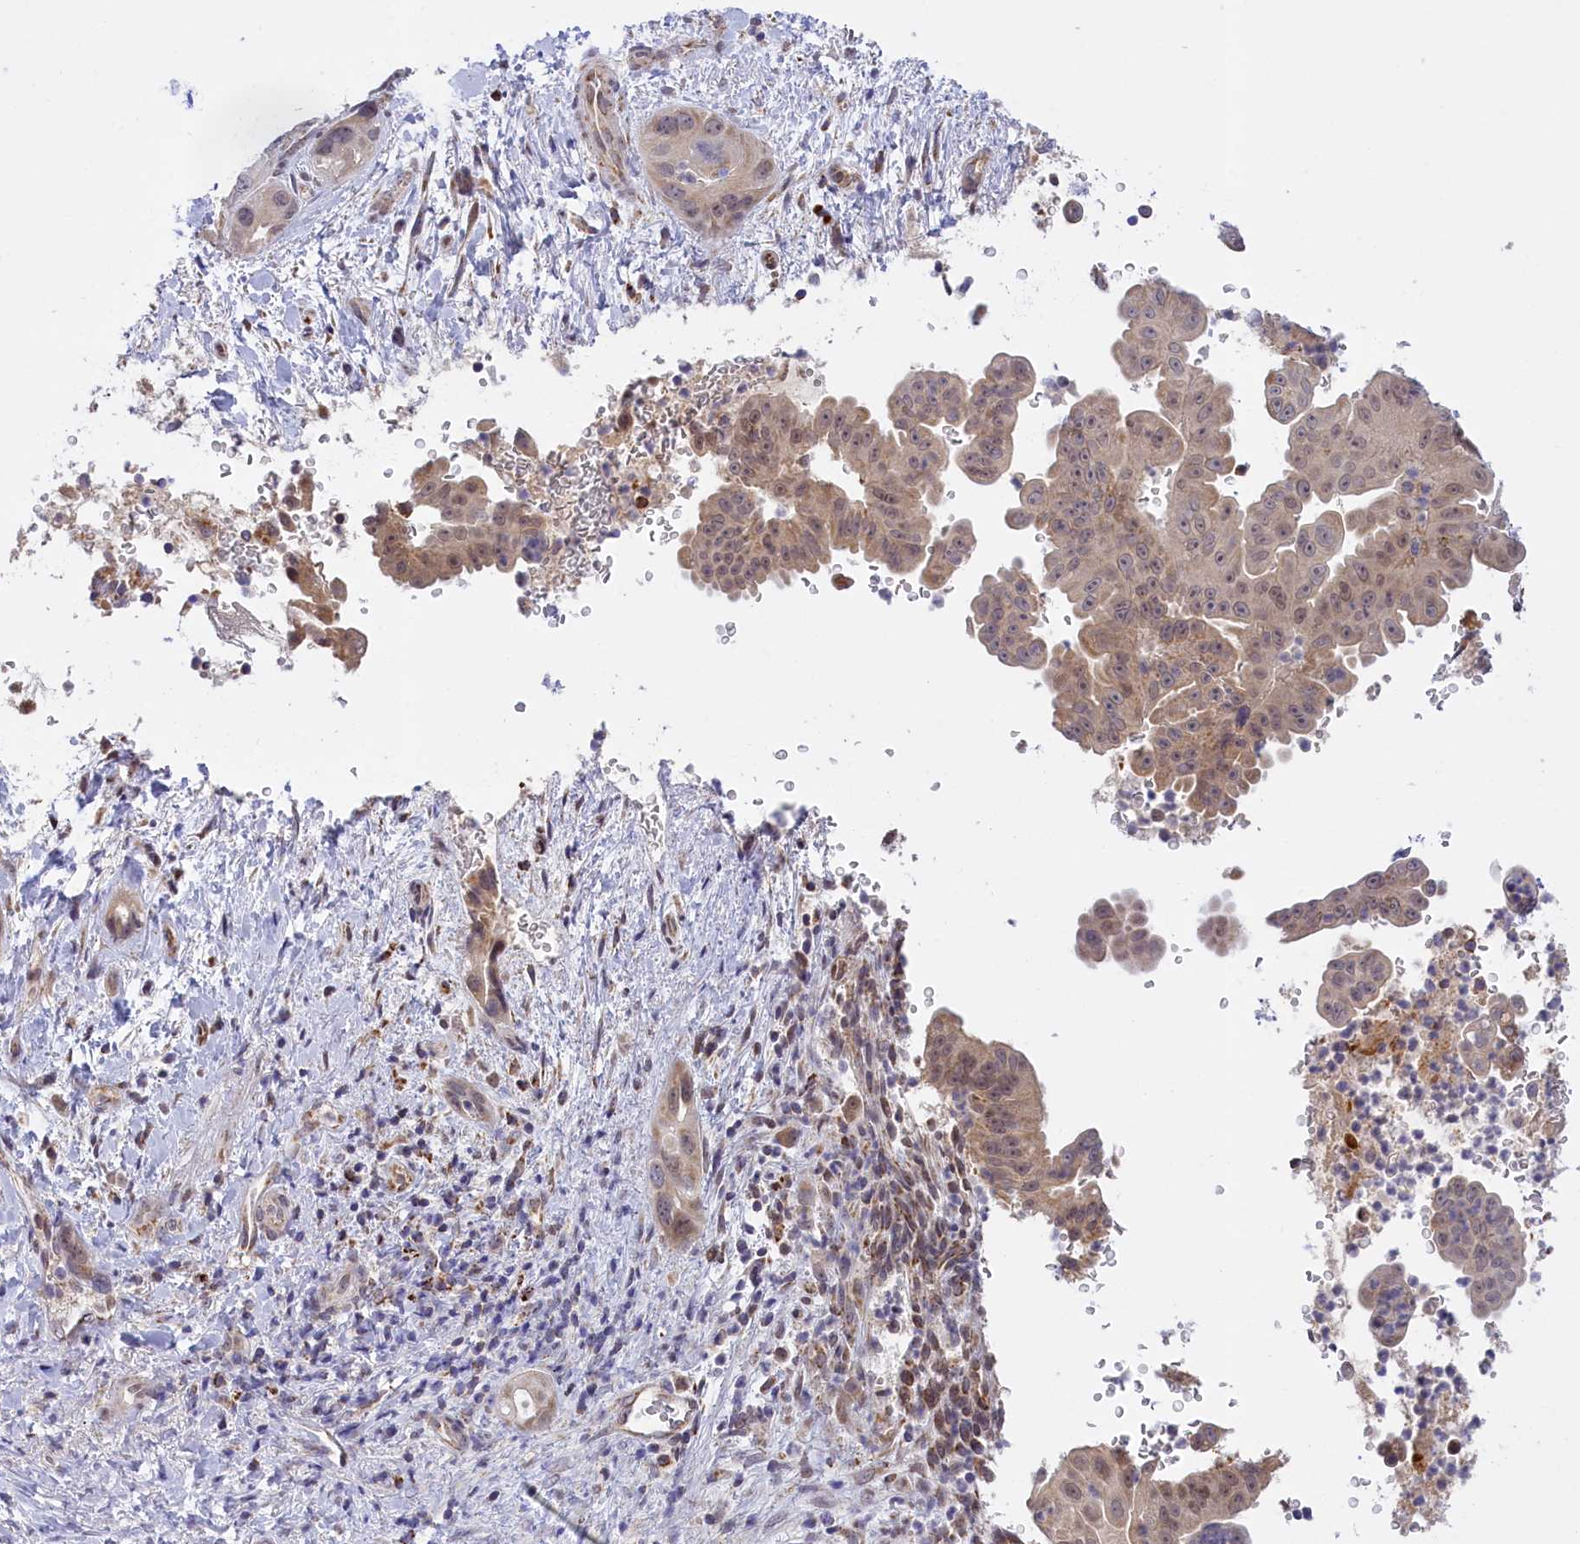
{"staining": {"intensity": "weak", "quantity": "25%-75%", "location": "cytoplasmic/membranous,nuclear"}, "tissue": "pancreatic cancer", "cell_type": "Tumor cells", "image_type": "cancer", "snomed": [{"axis": "morphology", "description": "Adenocarcinoma, NOS"}, {"axis": "topography", "description": "Pancreas"}], "caption": "An immunohistochemistry histopathology image of tumor tissue is shown. Protein staining in brown labels weak cytoplasmic/membranous and nuclear positivity in pancreatic cancer (adenocarcinoma) within tumor cells.", "gene": "FAM149B1", "patient": {"sex": "female", "age": 78}}